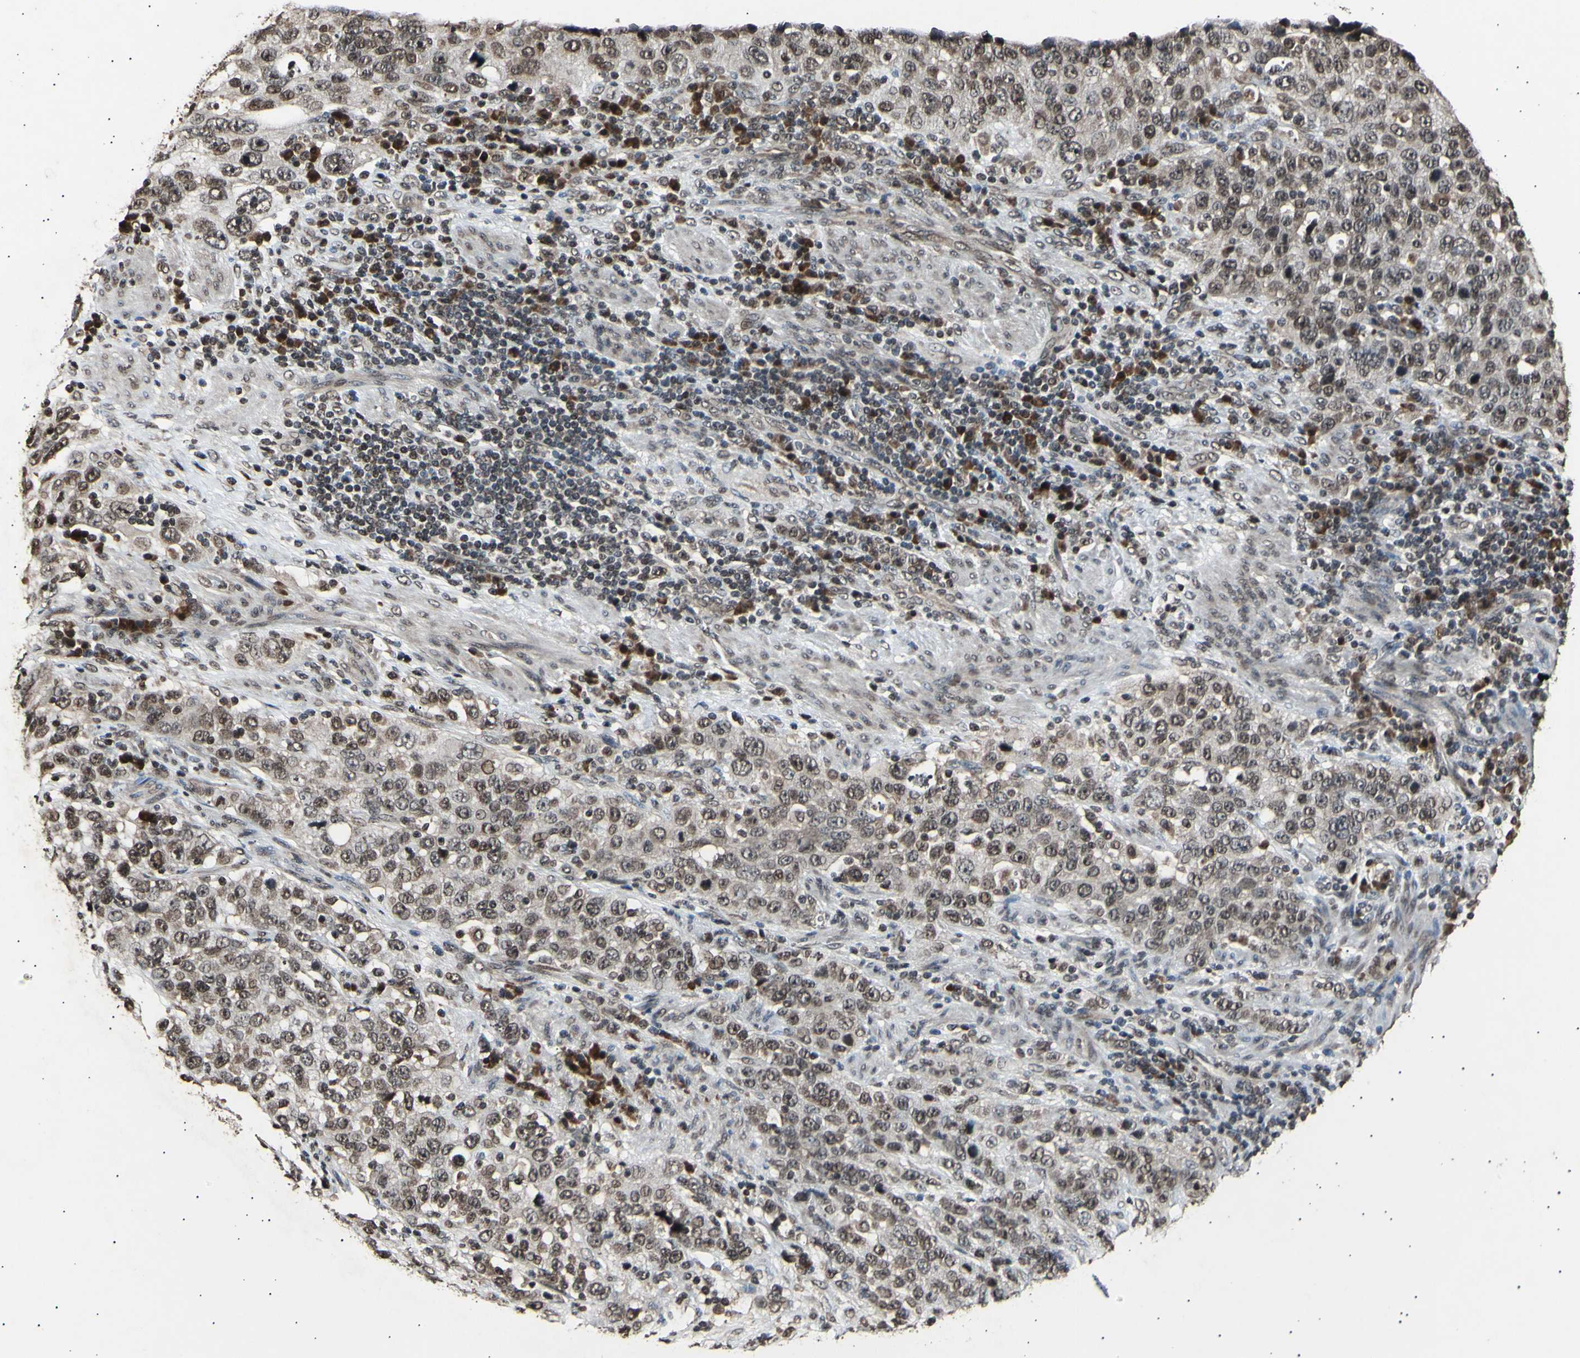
{"staining": {"intensity": "moderate", "quantity": ">75%", "location": "cytoplasmic/membranous,nuclear"}, "tissue": "stomach cancer", "cell_type": "Tumor cells", "image_type": "cancer", "snomed": [{"axis": "morphology", "description": "Normal tissue, NOS"}, {"axis": "morphology", "description": "Adenocarcinoma, NOS"}, {"axis": "topography", "description": "Stomach"}], "caption": "Adenocarcinoma (stomach) tissue reveals moderate cytoplasmic/membranous and nuclear expression in about >75% of tumor cells", "gene": "ANAPC7", "patient": {"sex": "male", "age": 48}}